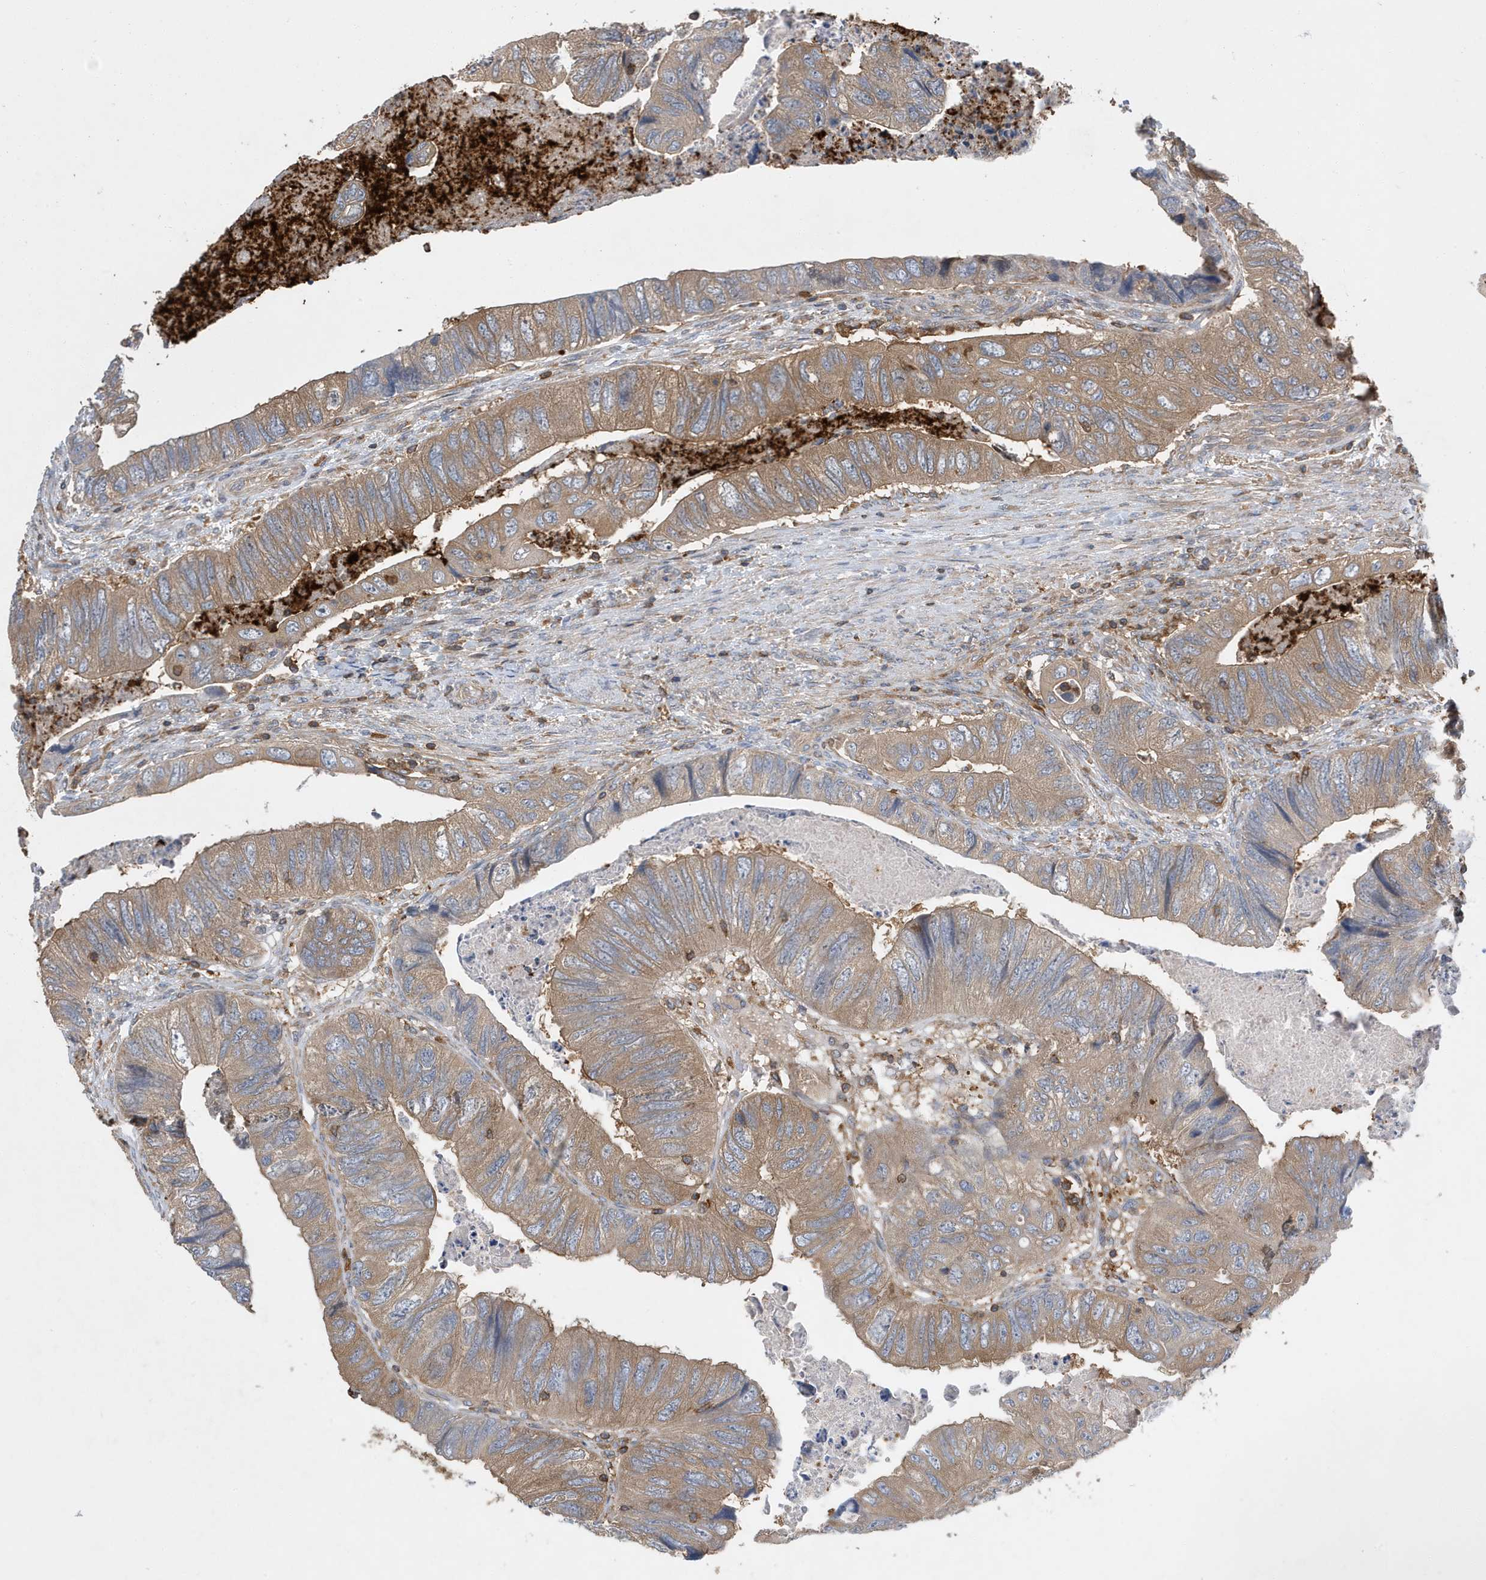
{"staining": {"intensity": "moderate", "quantity": ">75%", "location": "cytoplasmic/membranous"}, "tissue": "colorectal cancer", "cell_type": "Tumor cells", "image_type": "cancer", "snomed": [{"axis": "morphology", "description": "Adenocarcinoma, NOS"}, {"axis": "topography", "description": "Rectum"}], "caption": "A medium amount of moderate cytoplasmic/membranous staining is seen in about >75% of tumor cells in colorectal cancer (adenocarcinoma) tissue.", "gene": "LAPTM4A", "patient": {"sex": "male", "age": 63}}